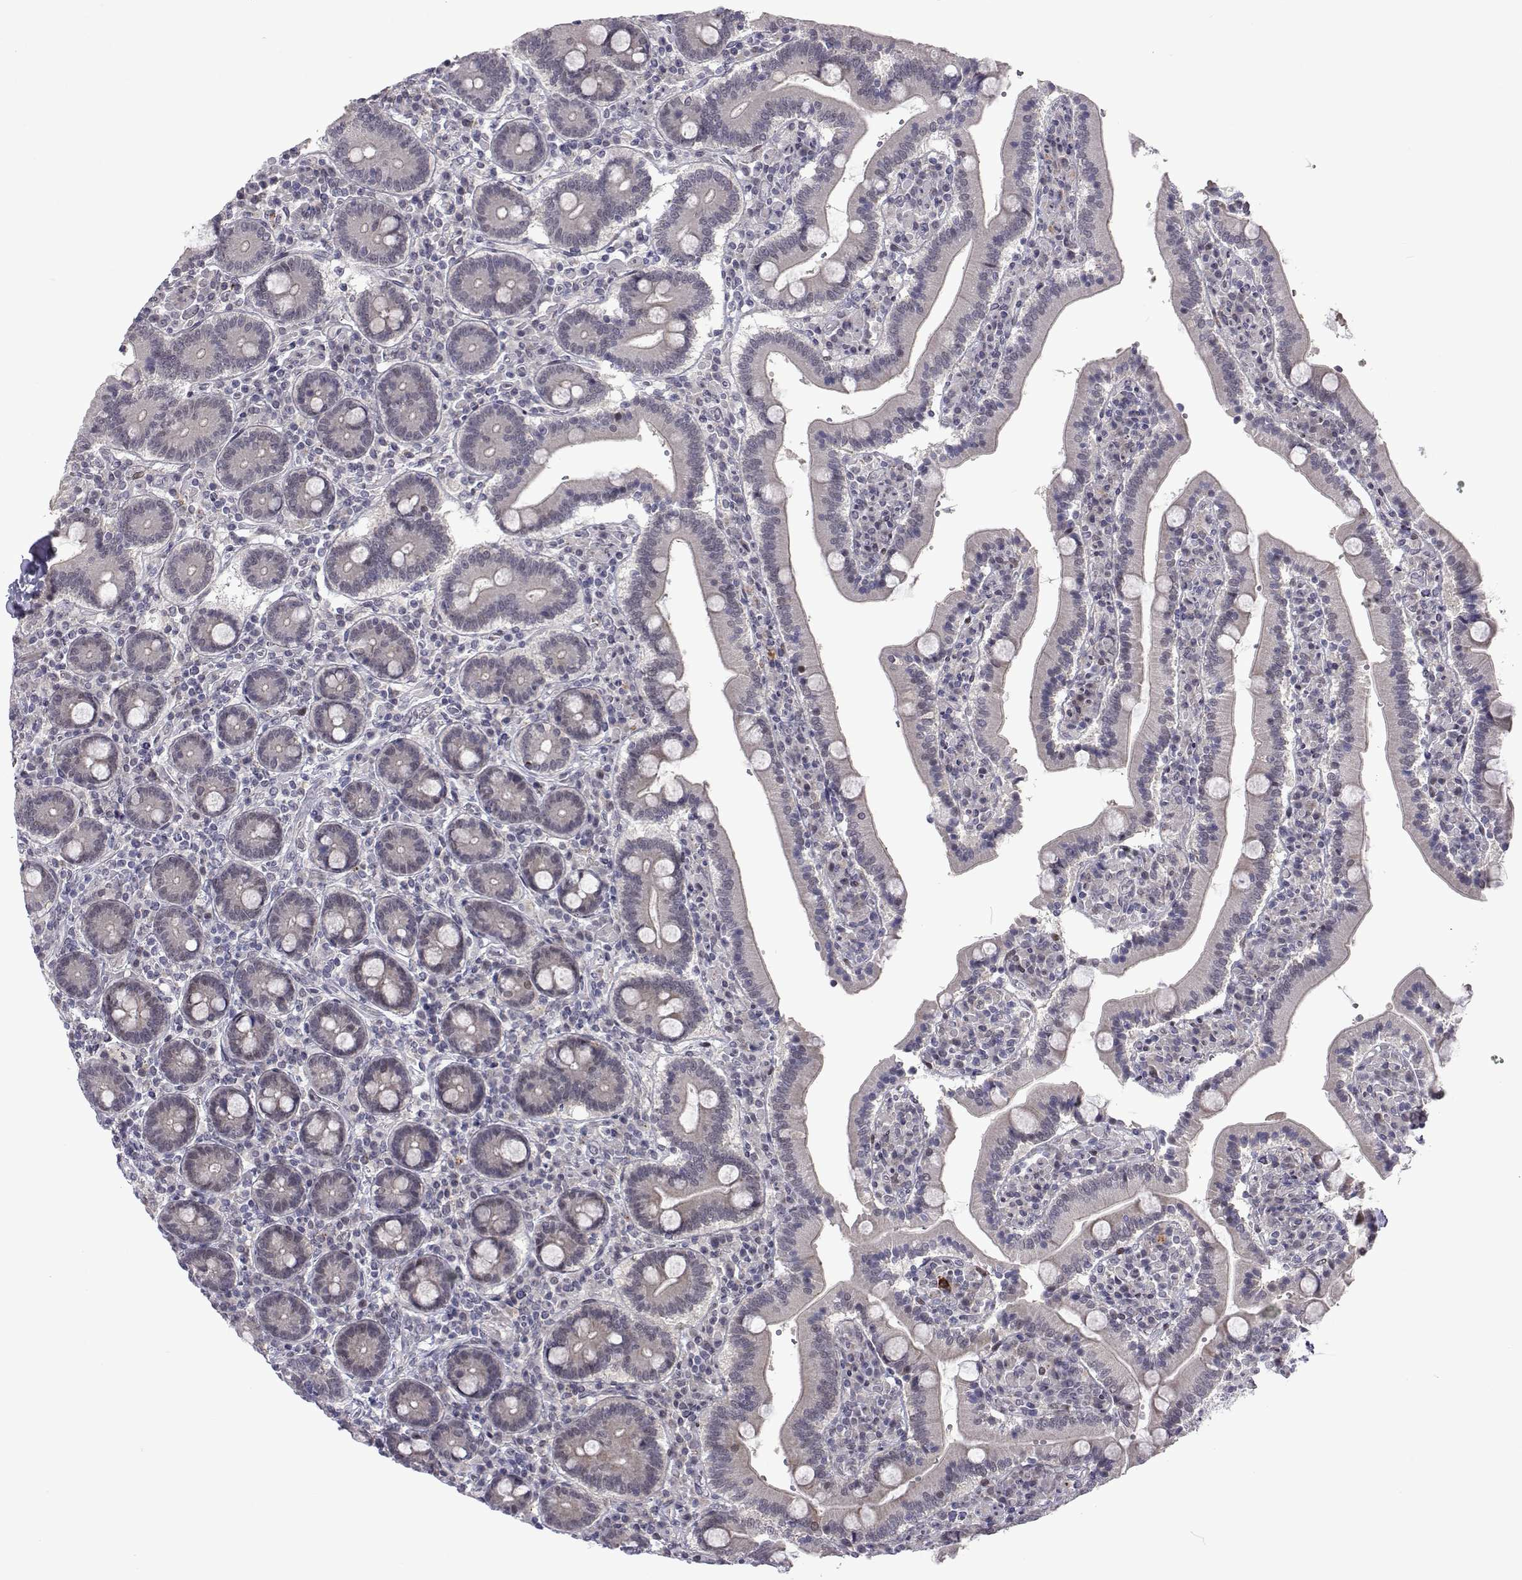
{"staining": {"intensity": "negative", "quantity": "none", "location": "none"}, "tissue": "duodenum", "cell_type": "Glandular cells", "image_type": "normal", "snomed": [{"axis": "morphology", "description": "Normal tissue, NOS"}, {"axis": "topography", "description": "Duodenum"}], "caption": "Duodenum stained for a protein using IHC displays no staining glandular cells.", "gene": "EFCAB3", "patient": {"sex": "female", "age": 62}}